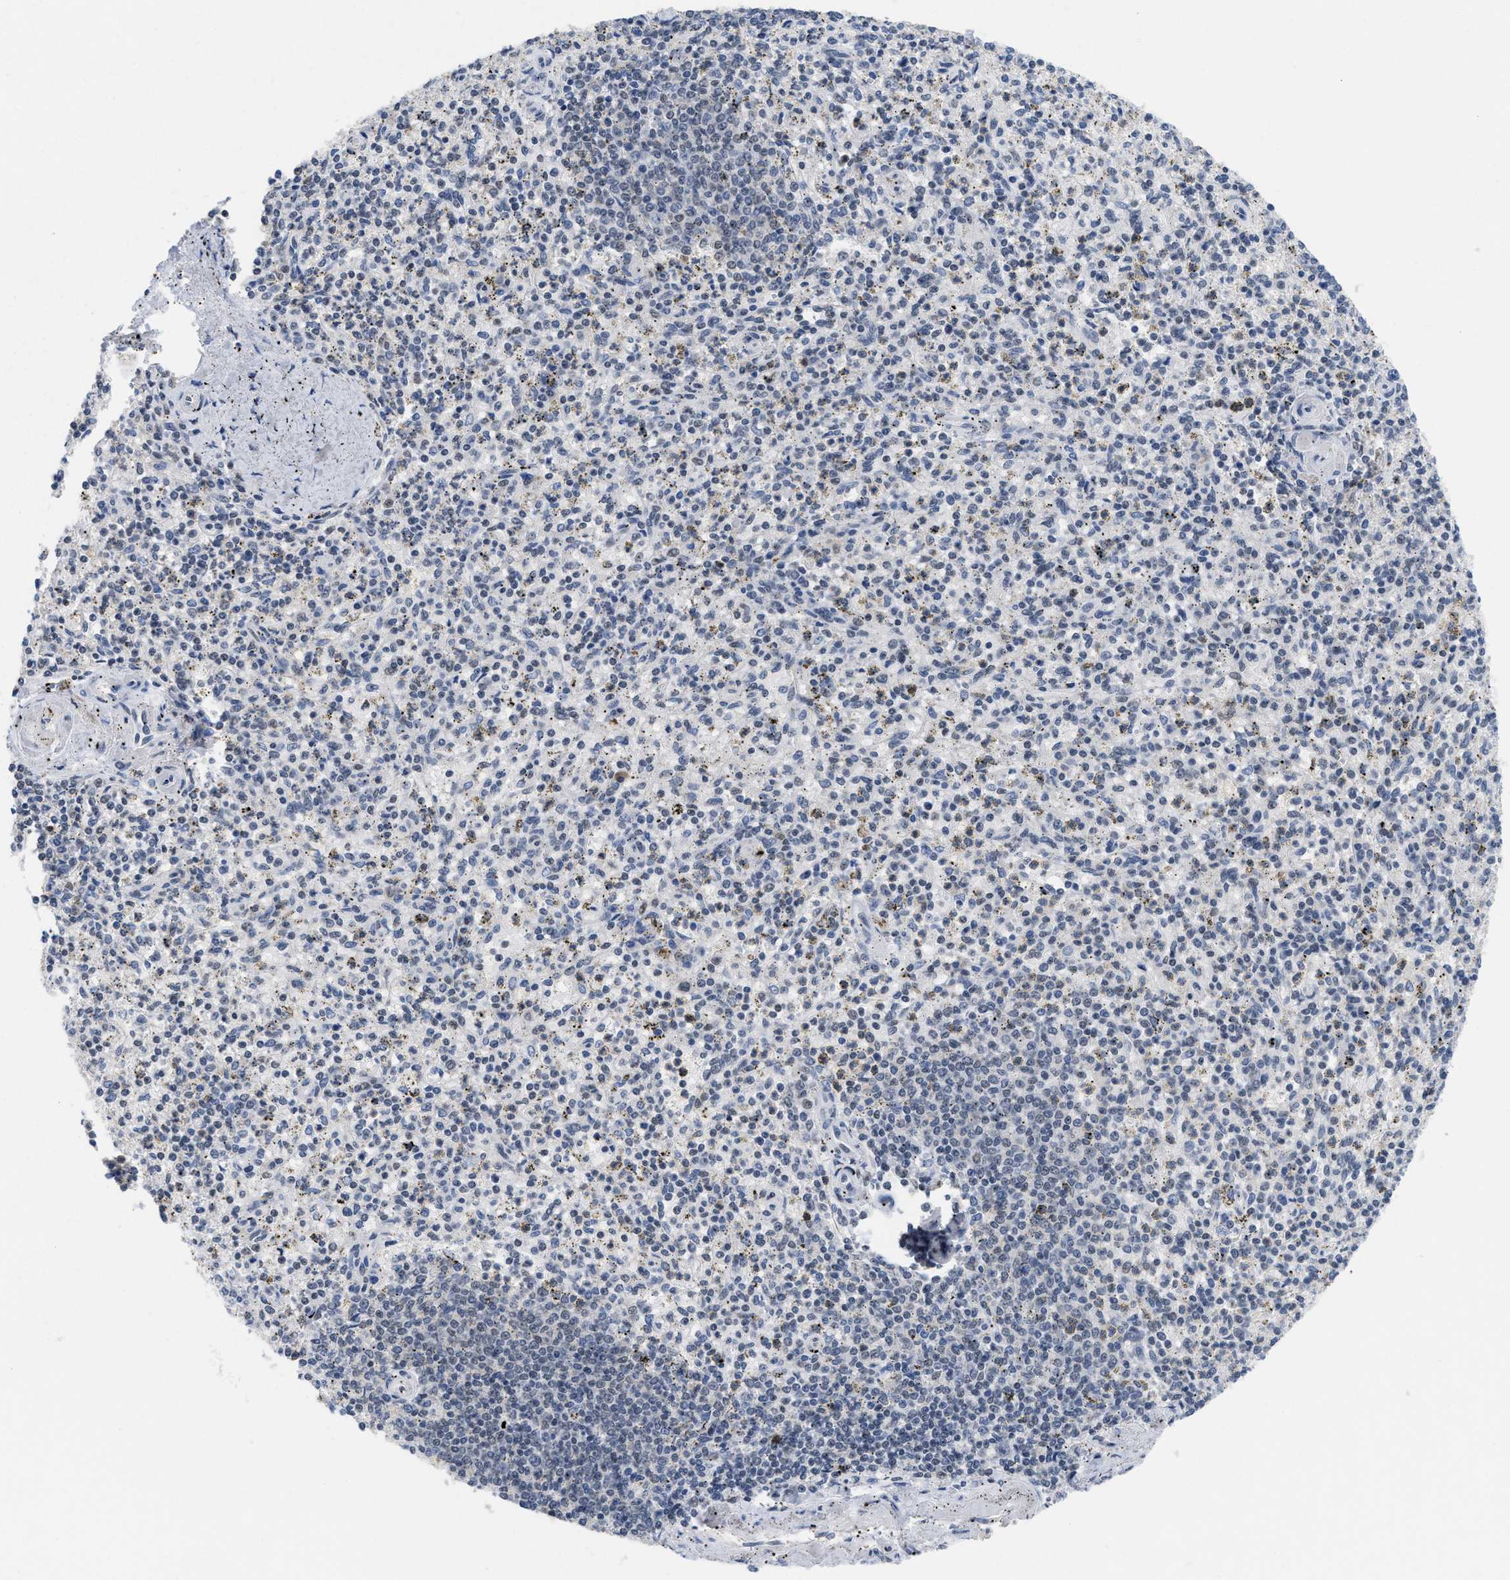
{"staining": {"intensity": "weak", "quantity": "<25%", "location": "nuclear"}, "tissue": "spleen", "cell_type": "Cells in red pulp", "image_type": "normal", "snomed": [{"axis": "morphology", "description": "Normal tissue, NOS"}, {"axis": "topography", "description": "Spleen"}], "caption": "Micrograph shows no significant protein expression in cells in red pulp of benign spleen. (IHC, brightfield microscopy, high magnification).", "gene": "GGNBP2", "patient": {"sex": "male", "age": 72}}